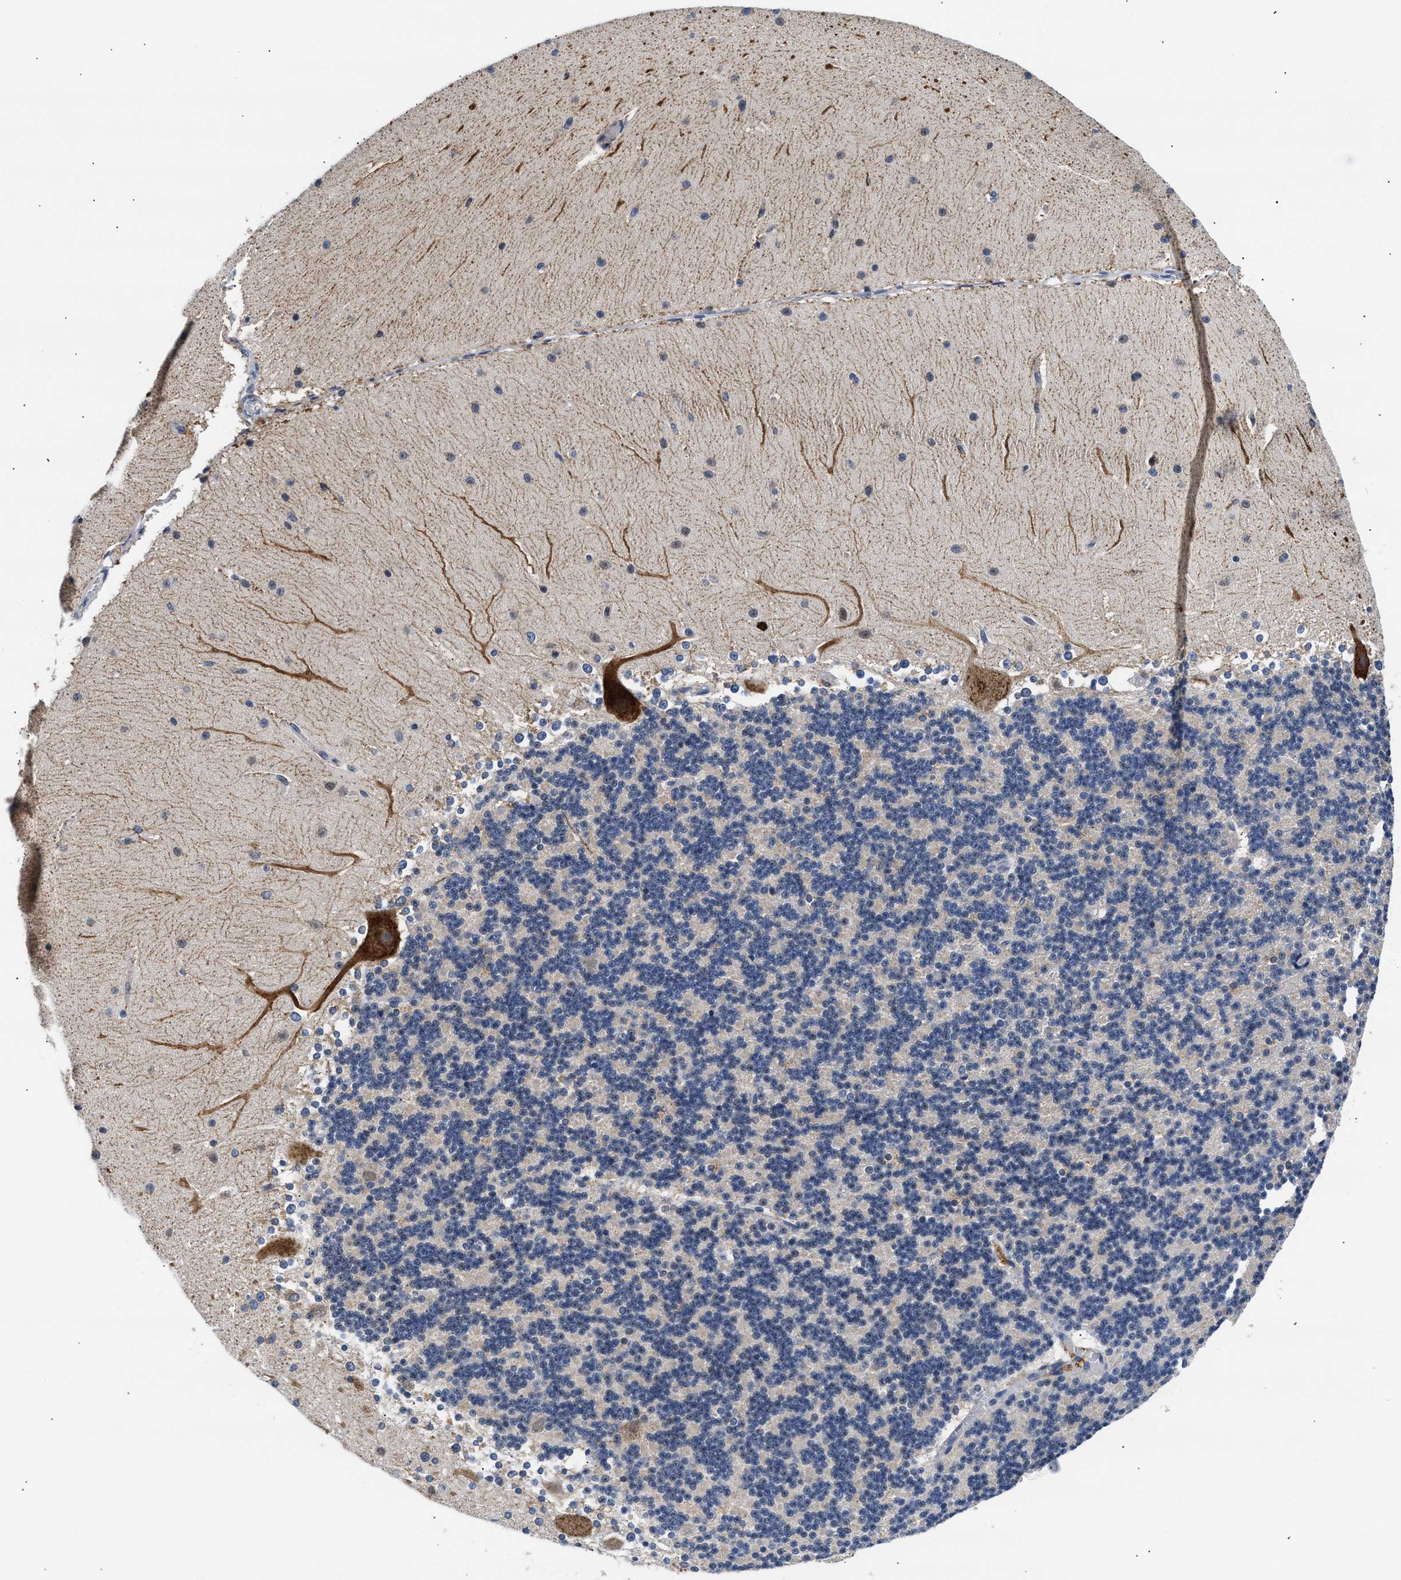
{"staining": {"intensity": "negative", "quantity": "none", "location": "none"}, "tissue": "cerebellum", "cell_type": "Cells in granular layer", "image_type": "normal", "snomed": [{"axis": "morphology", "description": "Normal tissue, NOS"}, {"axis": "topography", "description": "Cerebellum"}], "caption": "Unremarkable cerebellum was stained to show a protein in brown. There is no significant expression in cells in granular layer. (DAB (3,3'-diaminobenzidine) IHC visualized using brightfield microscopy, high magnification).", "gene": "RINT1", "patient": {"sex": "female", "age": 19}}